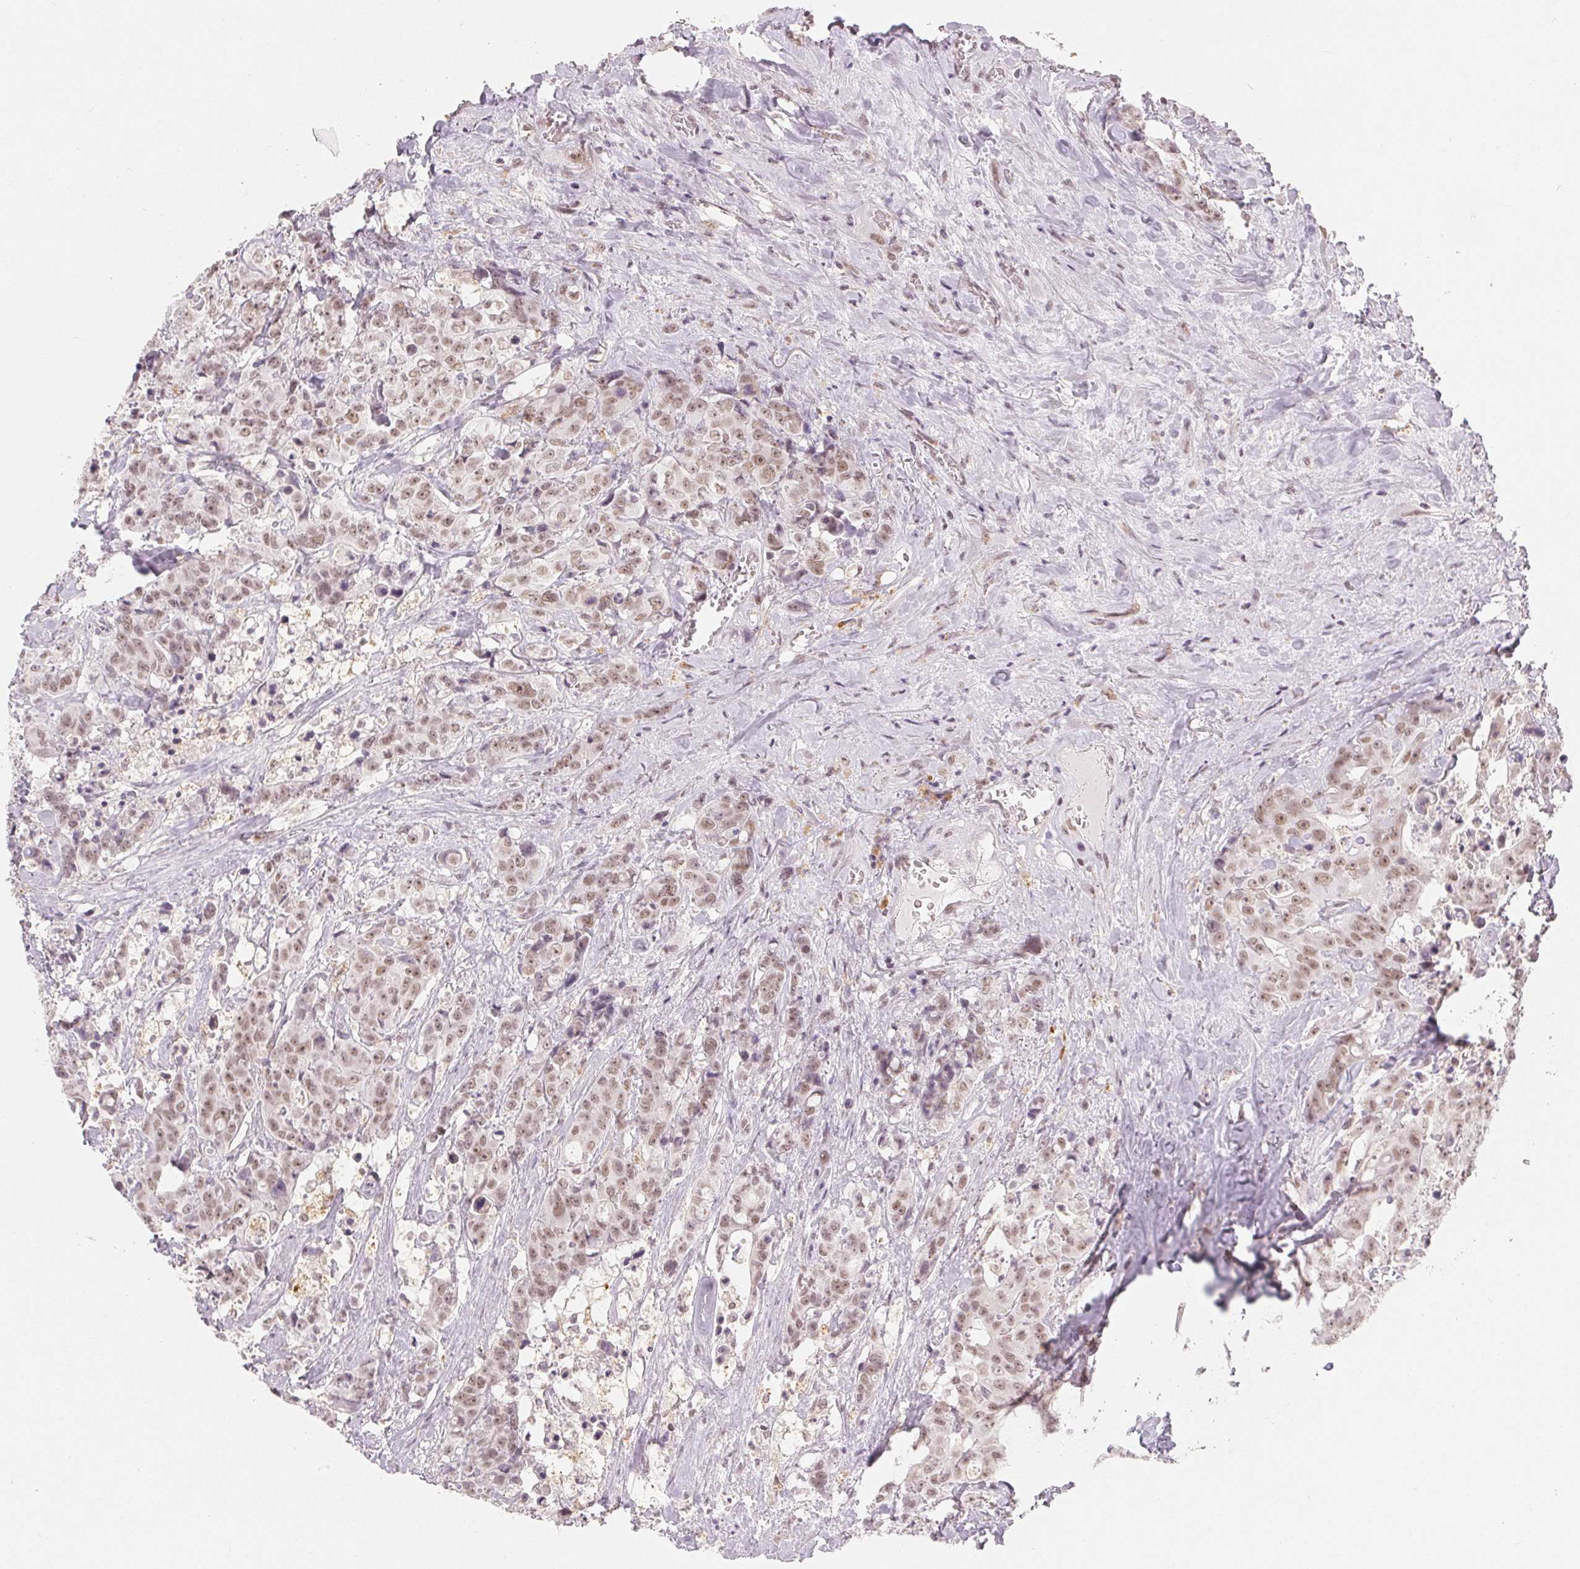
{"staining": {"intensity": "moderate", "quantity": ">75%", "location": "nuclear"}, "tissue": "colorectal cancer", "cell_type": "Tumor cells", "image_type": "cancer", "snomed": [{"axis": "morphology", "description": "Adenocarcinoma, NOS"}, {"axis": "topography", "description": "Rectum"}], "caption": "A high-resolution histopathology image shows immunohistochemistry staining of colorectal cancer (adenocarcinoma), which displays moderate nuclear expression in about >75% of tumor cells.", "gene": "NXF3", "patient": {"sex": "female", "age": 62}}